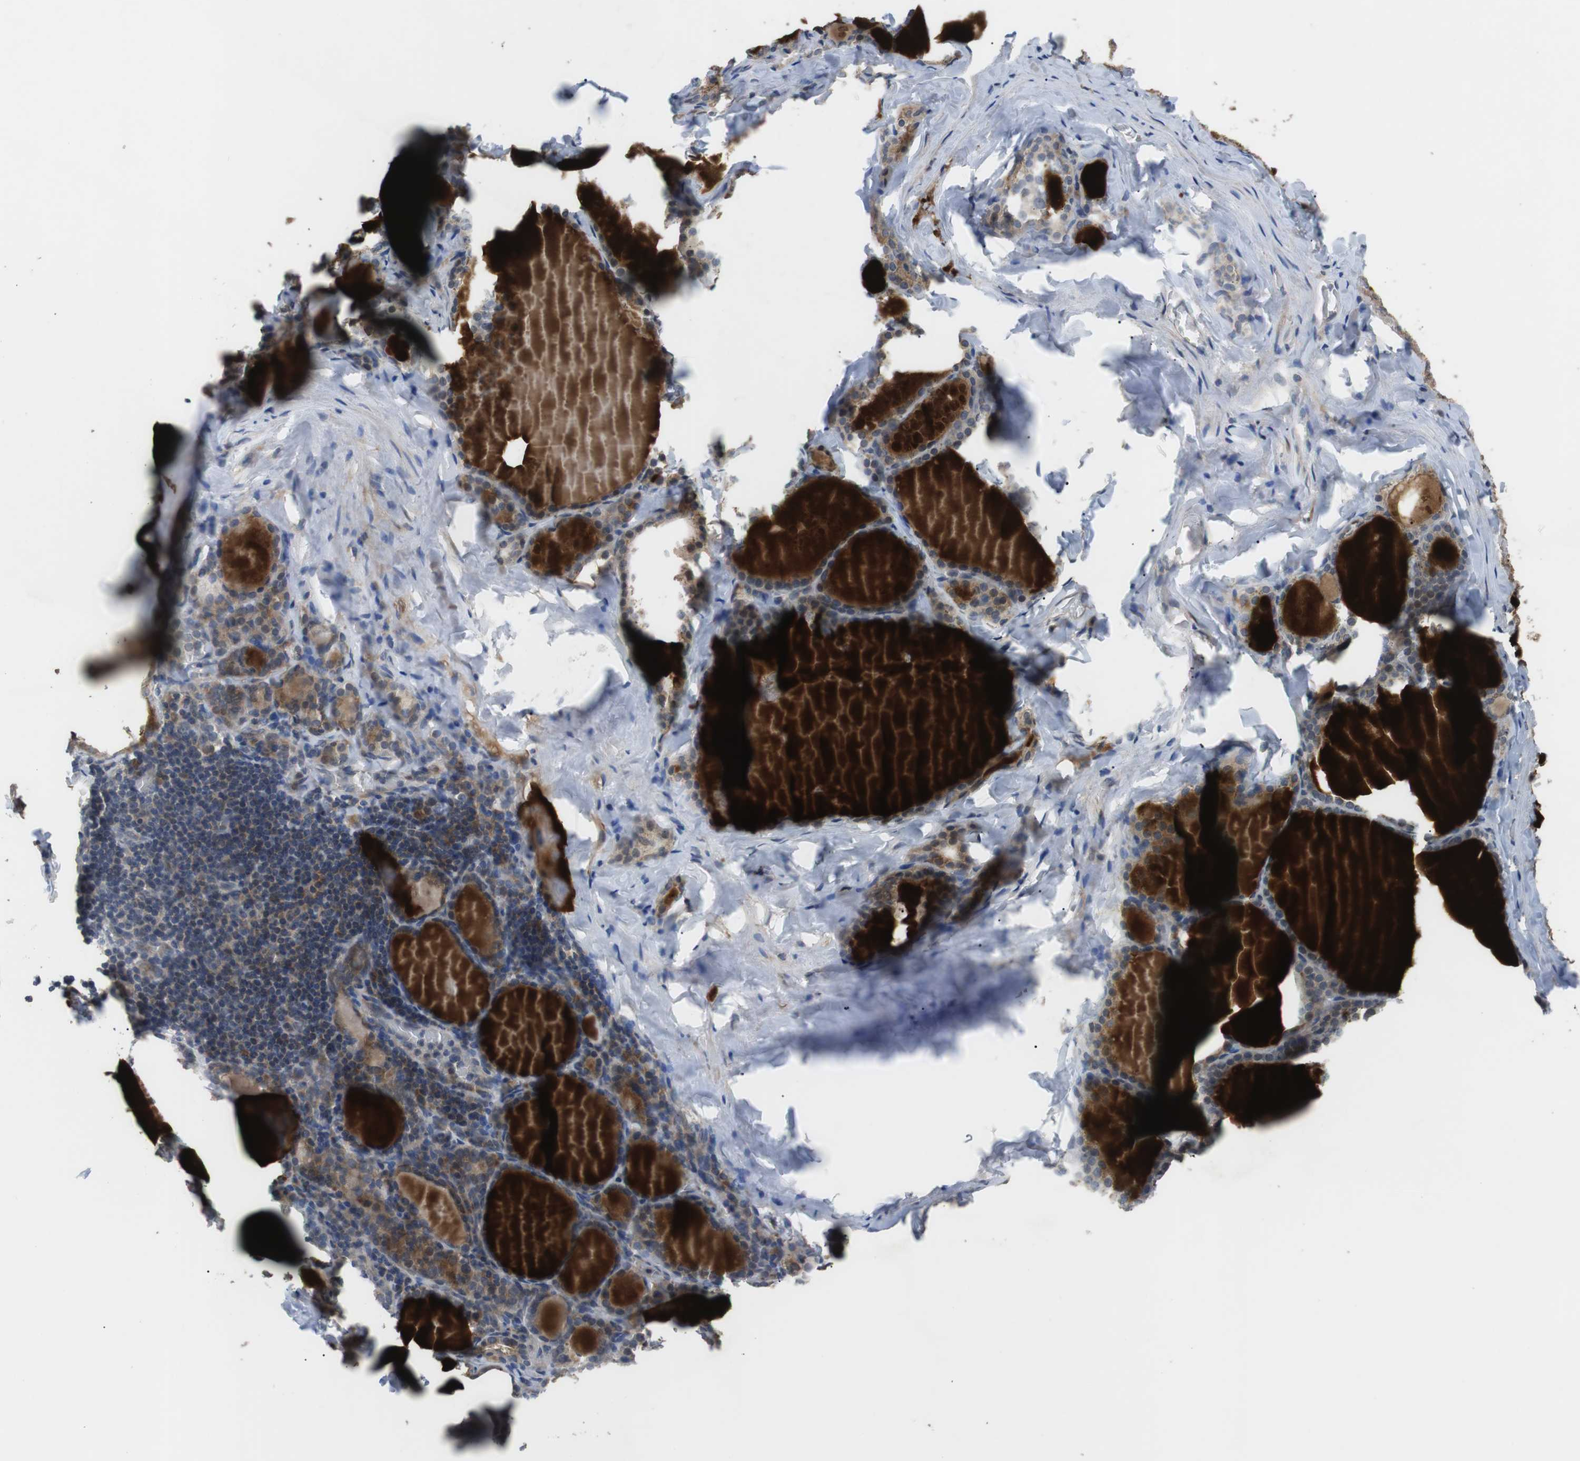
{"staining": {"intensity": "weak", "quantity": ">75%", "location": "cytoplasmic/membranous"}, "tissue": "thyroid gland", "cell_type": "Glandular cells", "image_type": "normal", "snomed": [{"axis": "morphology", "description": "Normal tissue, NOS"}, {"axis": "topography", "description": "Thyroid gland"}], "caption": "This micrograph exhibits normal thyroid gland stained with IHC to label a protein in brown. The cytoplasmic/membranous of glandular cells show weak positivity for the protein. Nuclei are counter-stained blue.", "gene": "ADGRL3", "patient": {"sex": "male", "age": 56}}